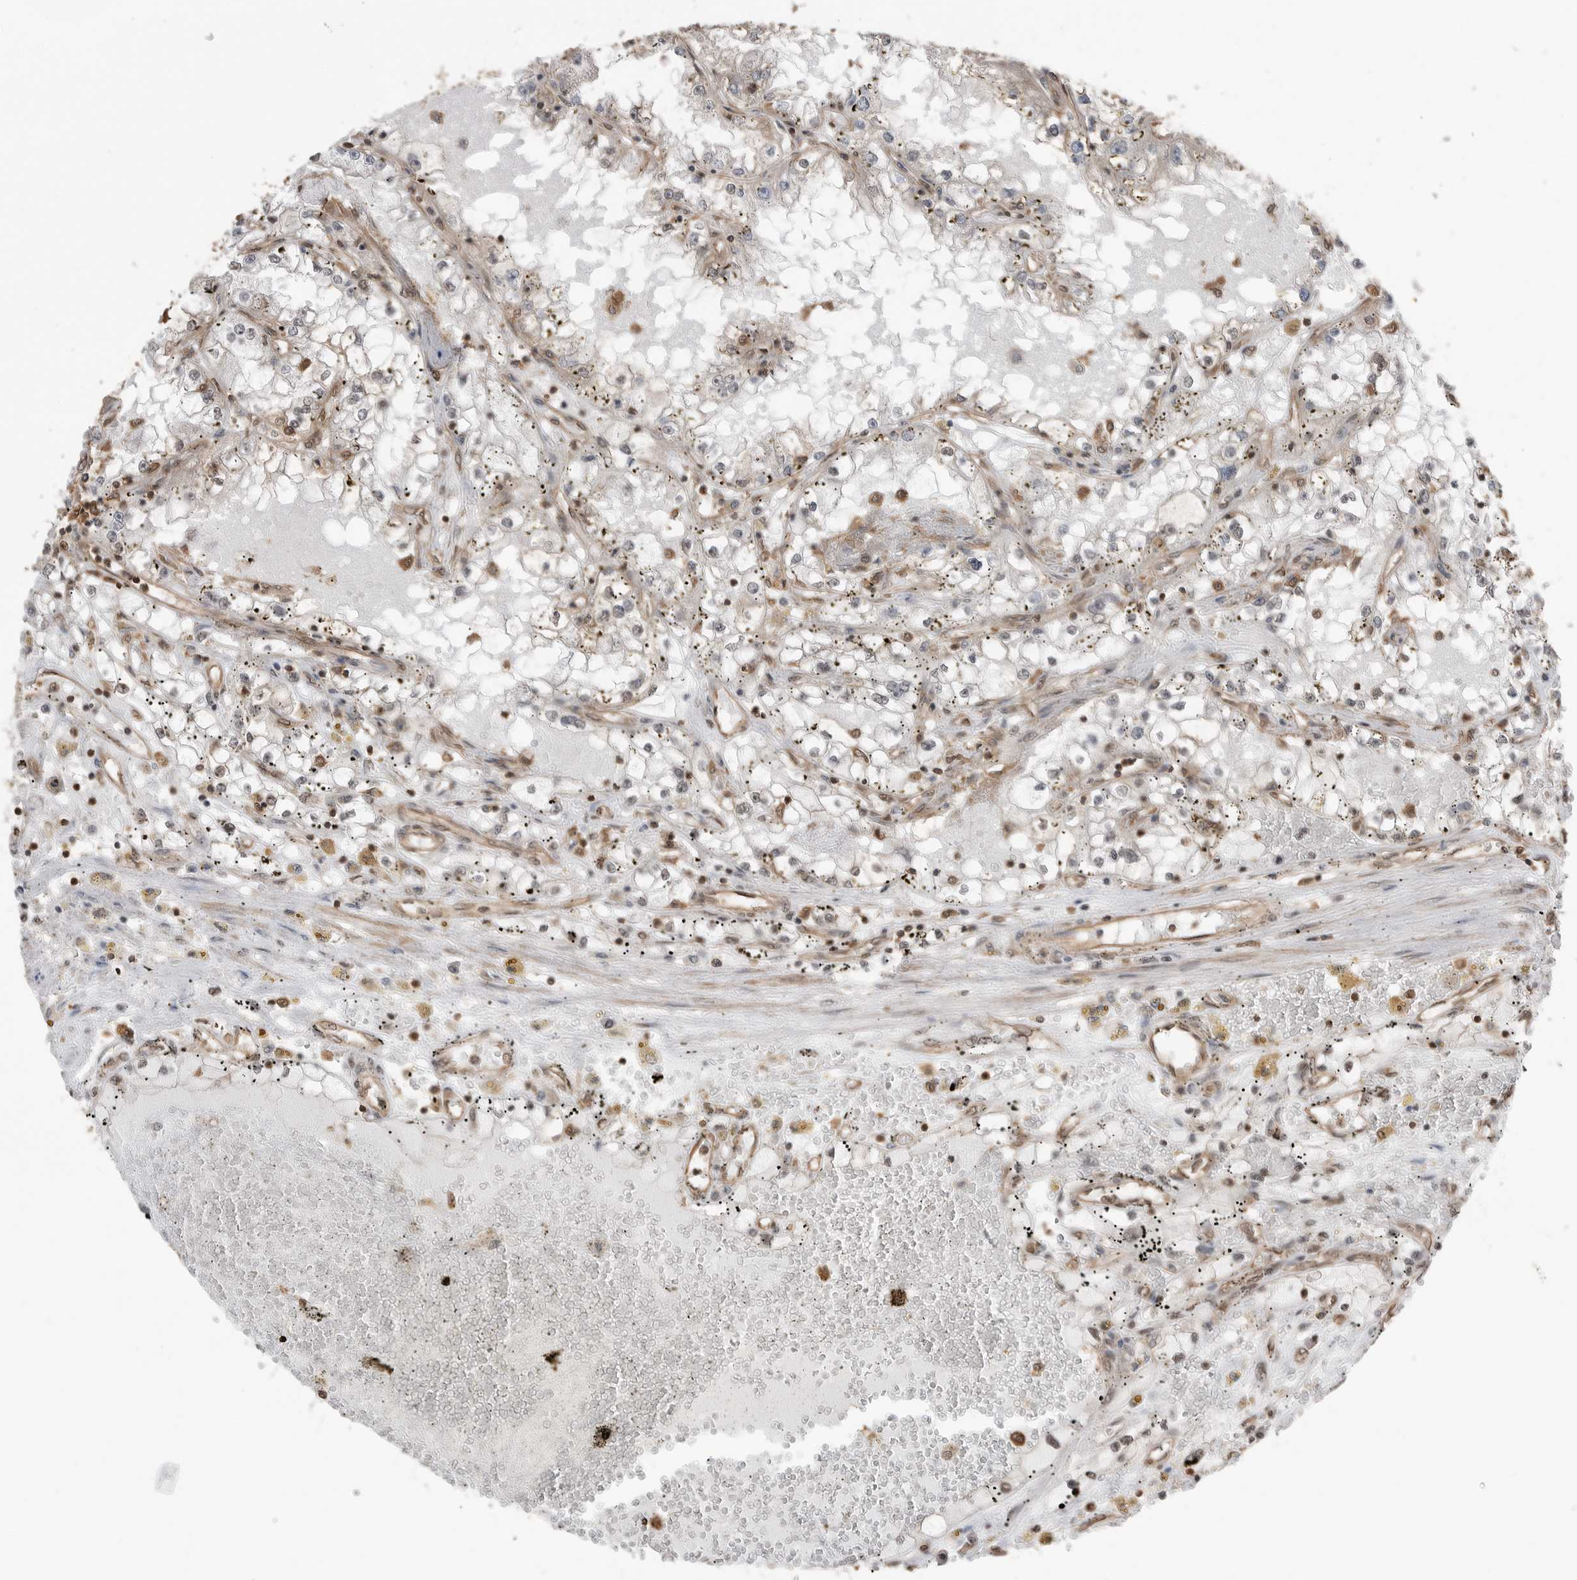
{"staining": {"intensity": "moderate", "quantity": "<25%", "location": "cytoplasmic/membranous"}, "tissue": "renal cancer", "cell_type": "Tumor cells", "image_type": "cancer", "snomed": [{"axis": "morphology", "description": "Adenocarcinoma, NOS"}, {"axis": "topography", "description": "Kidney"}], "caption": "High-power microscopy captured an immunohistochemistry histopathology image of renal cancer (adenocarcinoma), revealing moderate cytoplasmic/membranous positivity in about <25% of tumor cells.", "gene": "PEAK1", "patient": {"sex": "male", "age": 56}}